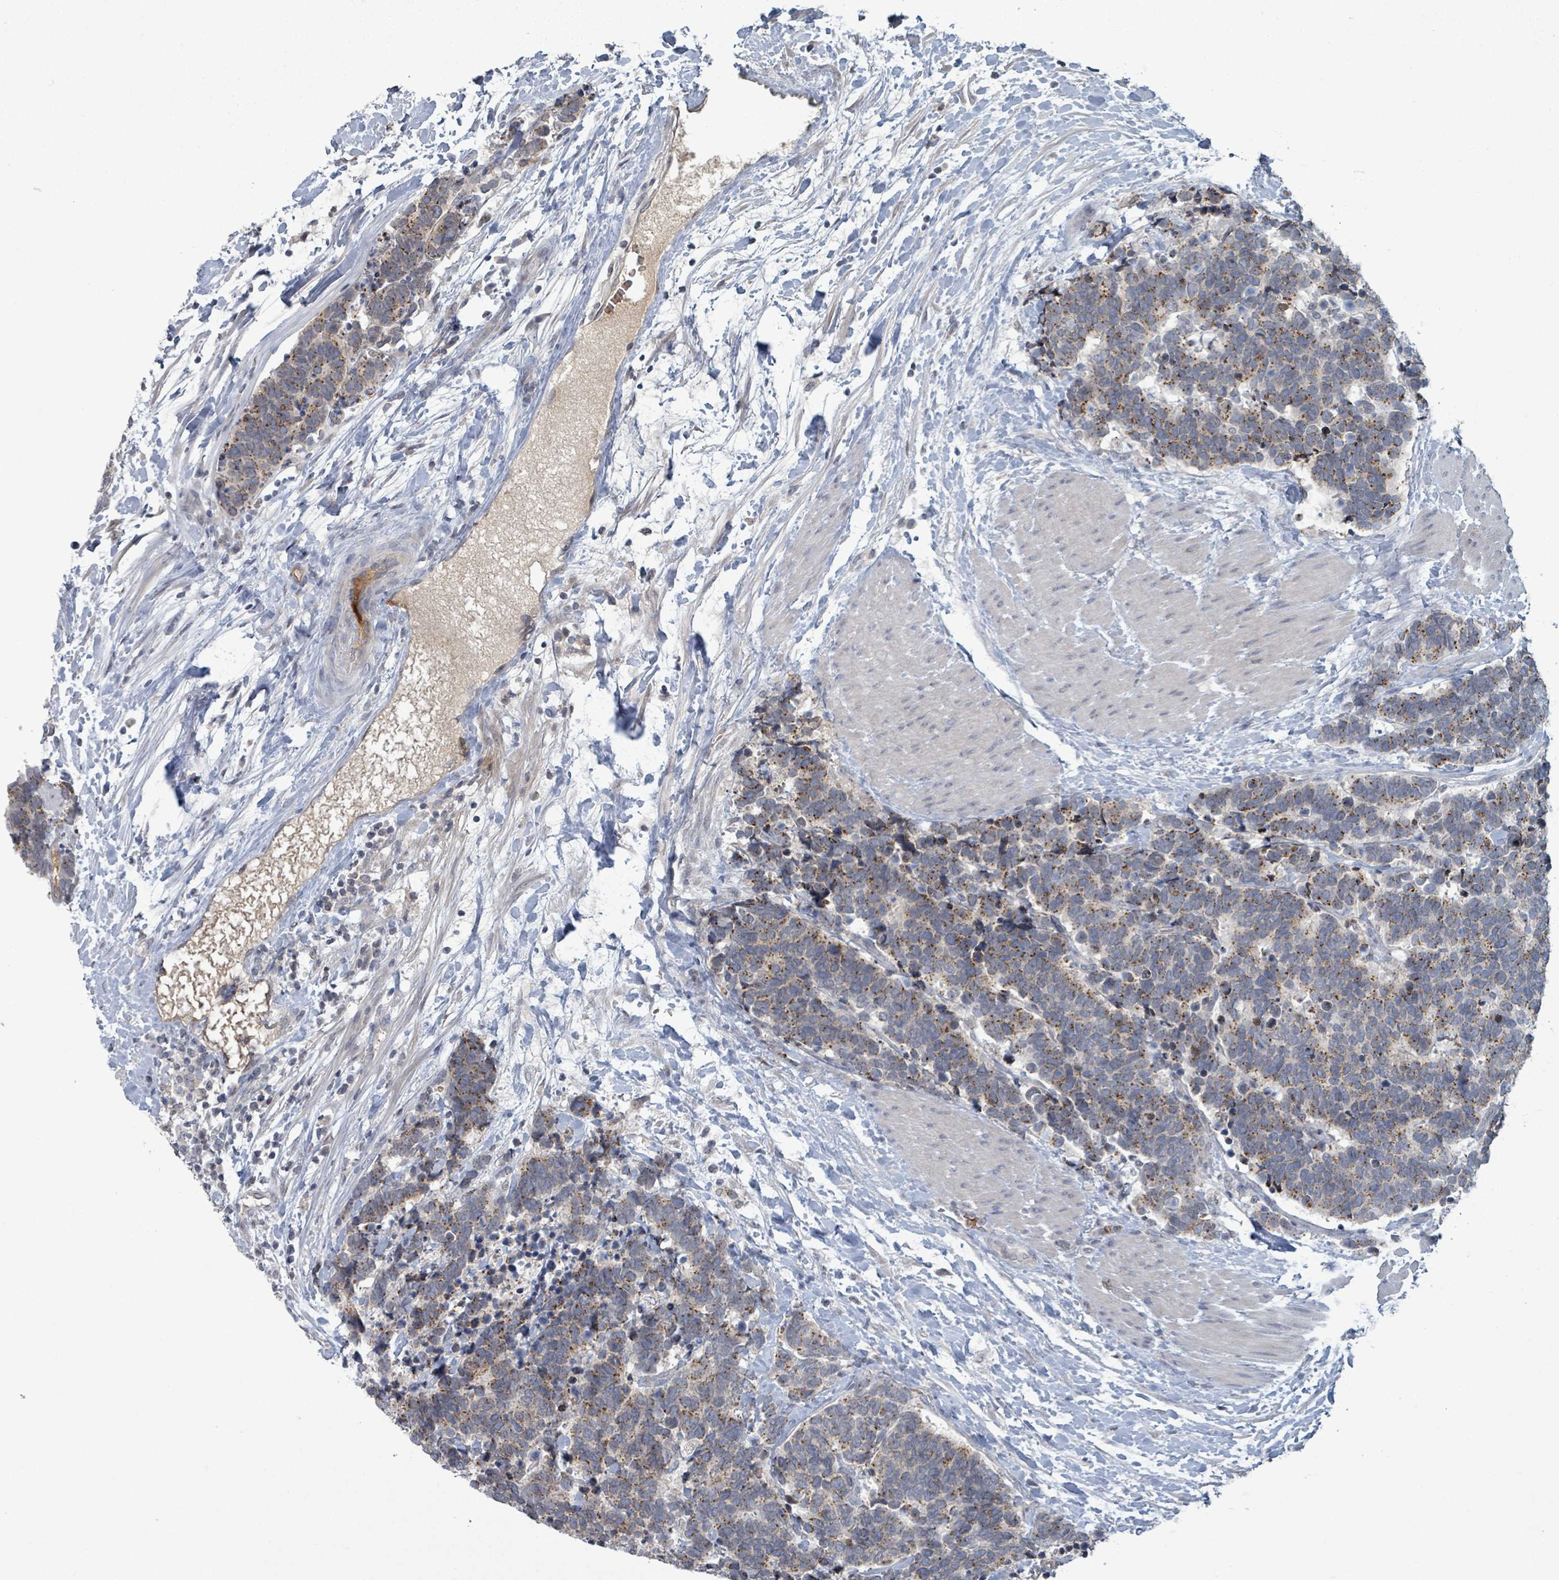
{"staining": {"intensity": "moderate", "quantity": "25%-75%", "location": "cytoplasmic/membranous"}, "tissue": "carcinoid", "cell_type": "Tumor cells", "image_type": "cancer", "snomed": [{"axis": "morphology", "description": "Carcinoma, NOS"}, {"axis": "morphology", "description": "Carcinoid, malignant, NOS"}, {"axis": "topography", "description": "Prostate"}], "caption": "Approximately 25%-75% of tumor cells in human carcinoid exhibit moderate cytoplasmic/membranous protein staining as visualized by brown immunohistochemical staining.", "gene": "GRM8", "patient": {"sex": "male", "age": 57}}